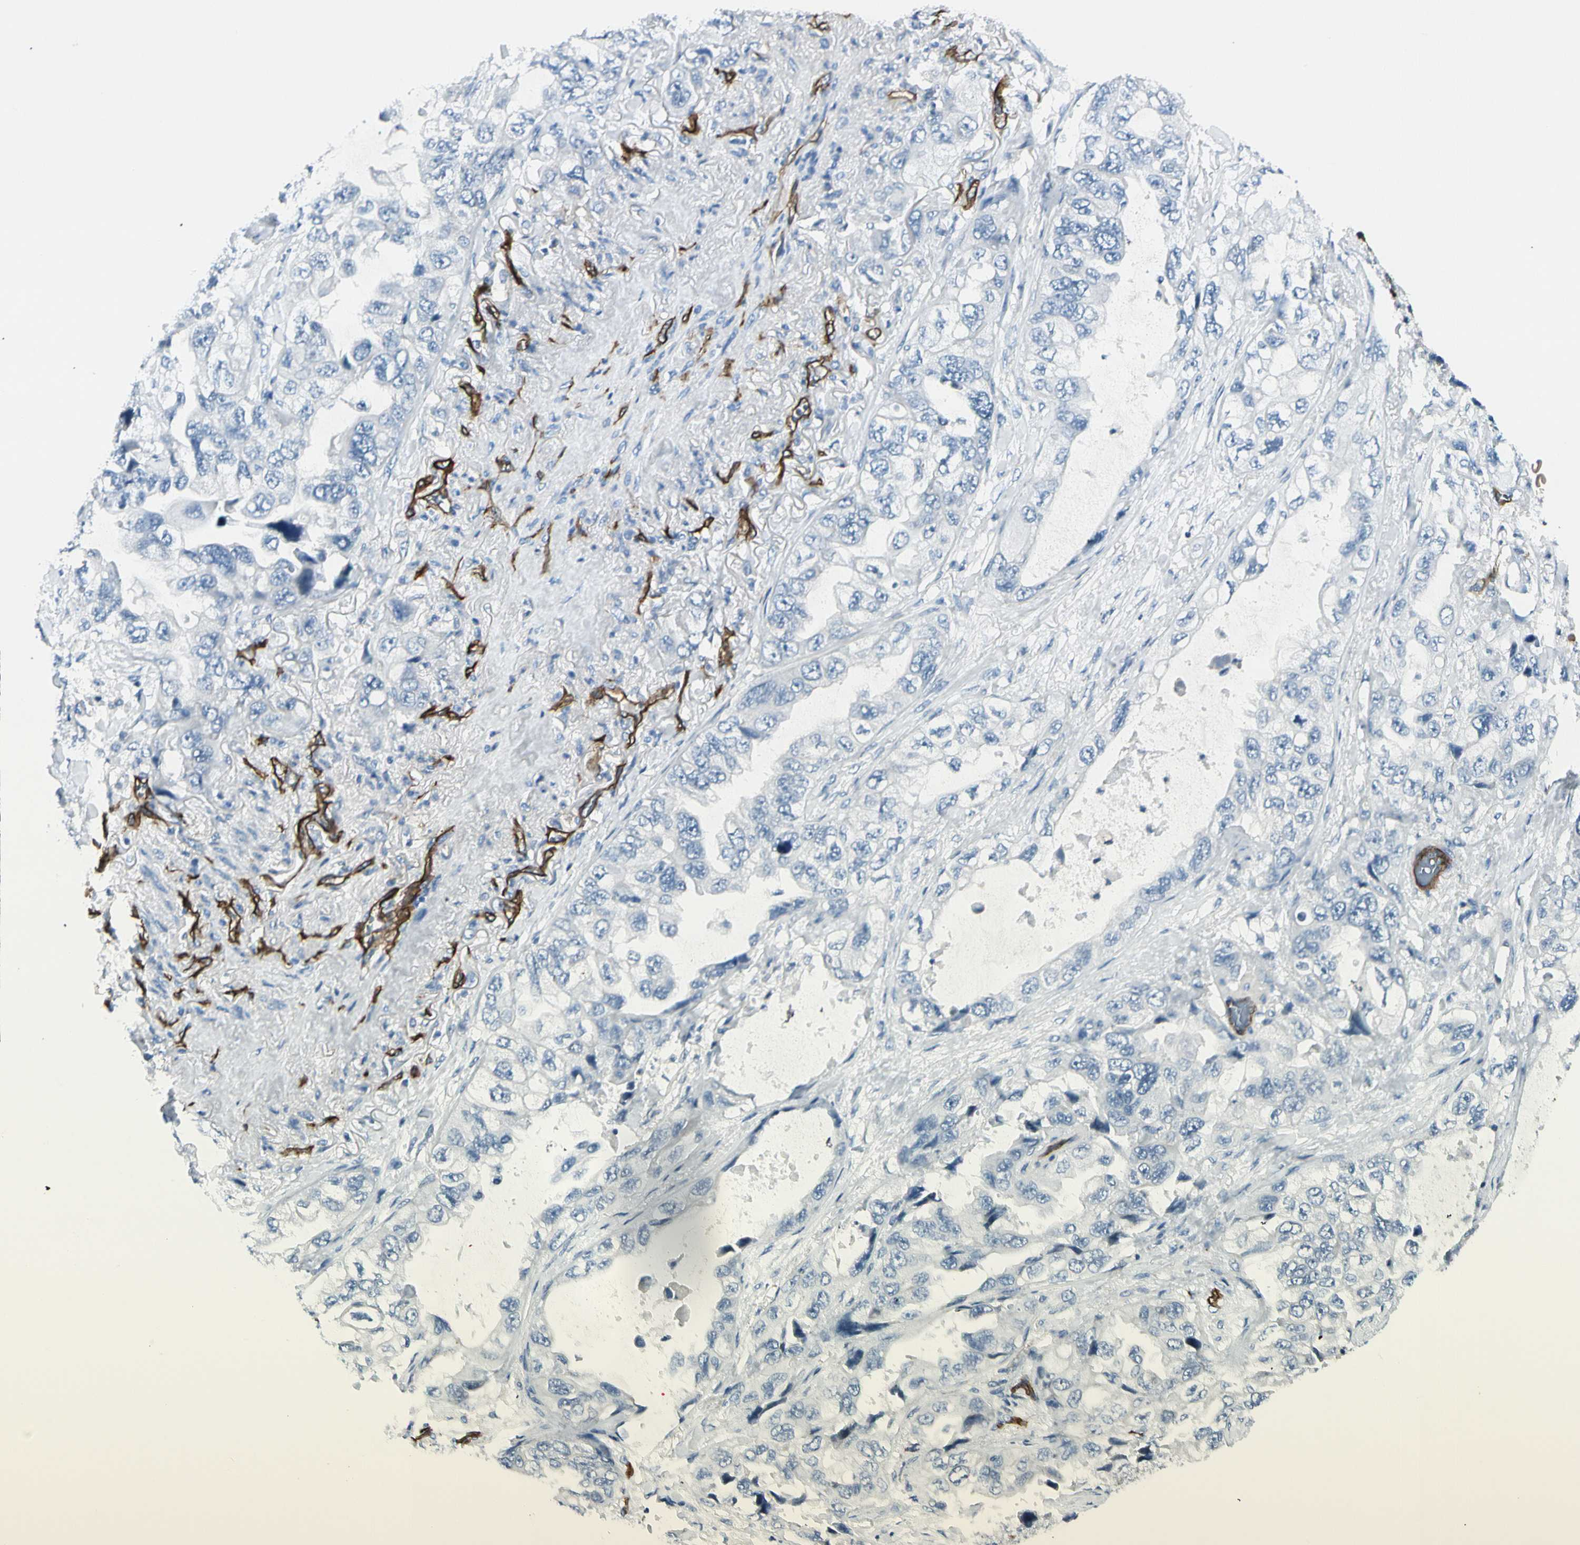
{"staining": {"intensity": "negative", "quantity": "none", "location": "none"}, "tissue": "lung cancer", "cell_type": "Tumor cells", "image_type": "cancer", "snomed": [{"axis": "morphology", "description": "Squamous cell carcinoma, NOS"}, {"axis": "topography", "description": "Lung"}], "caption": "Immunohistochemistry photomicrograph of neoplastic tissue: human squamous cell carcinoma (lung) stained with DAB demonstrates no significant protein expression in tumor cells.", "gene": "CD93", "patient": {"sex": "female", "age": 73}}